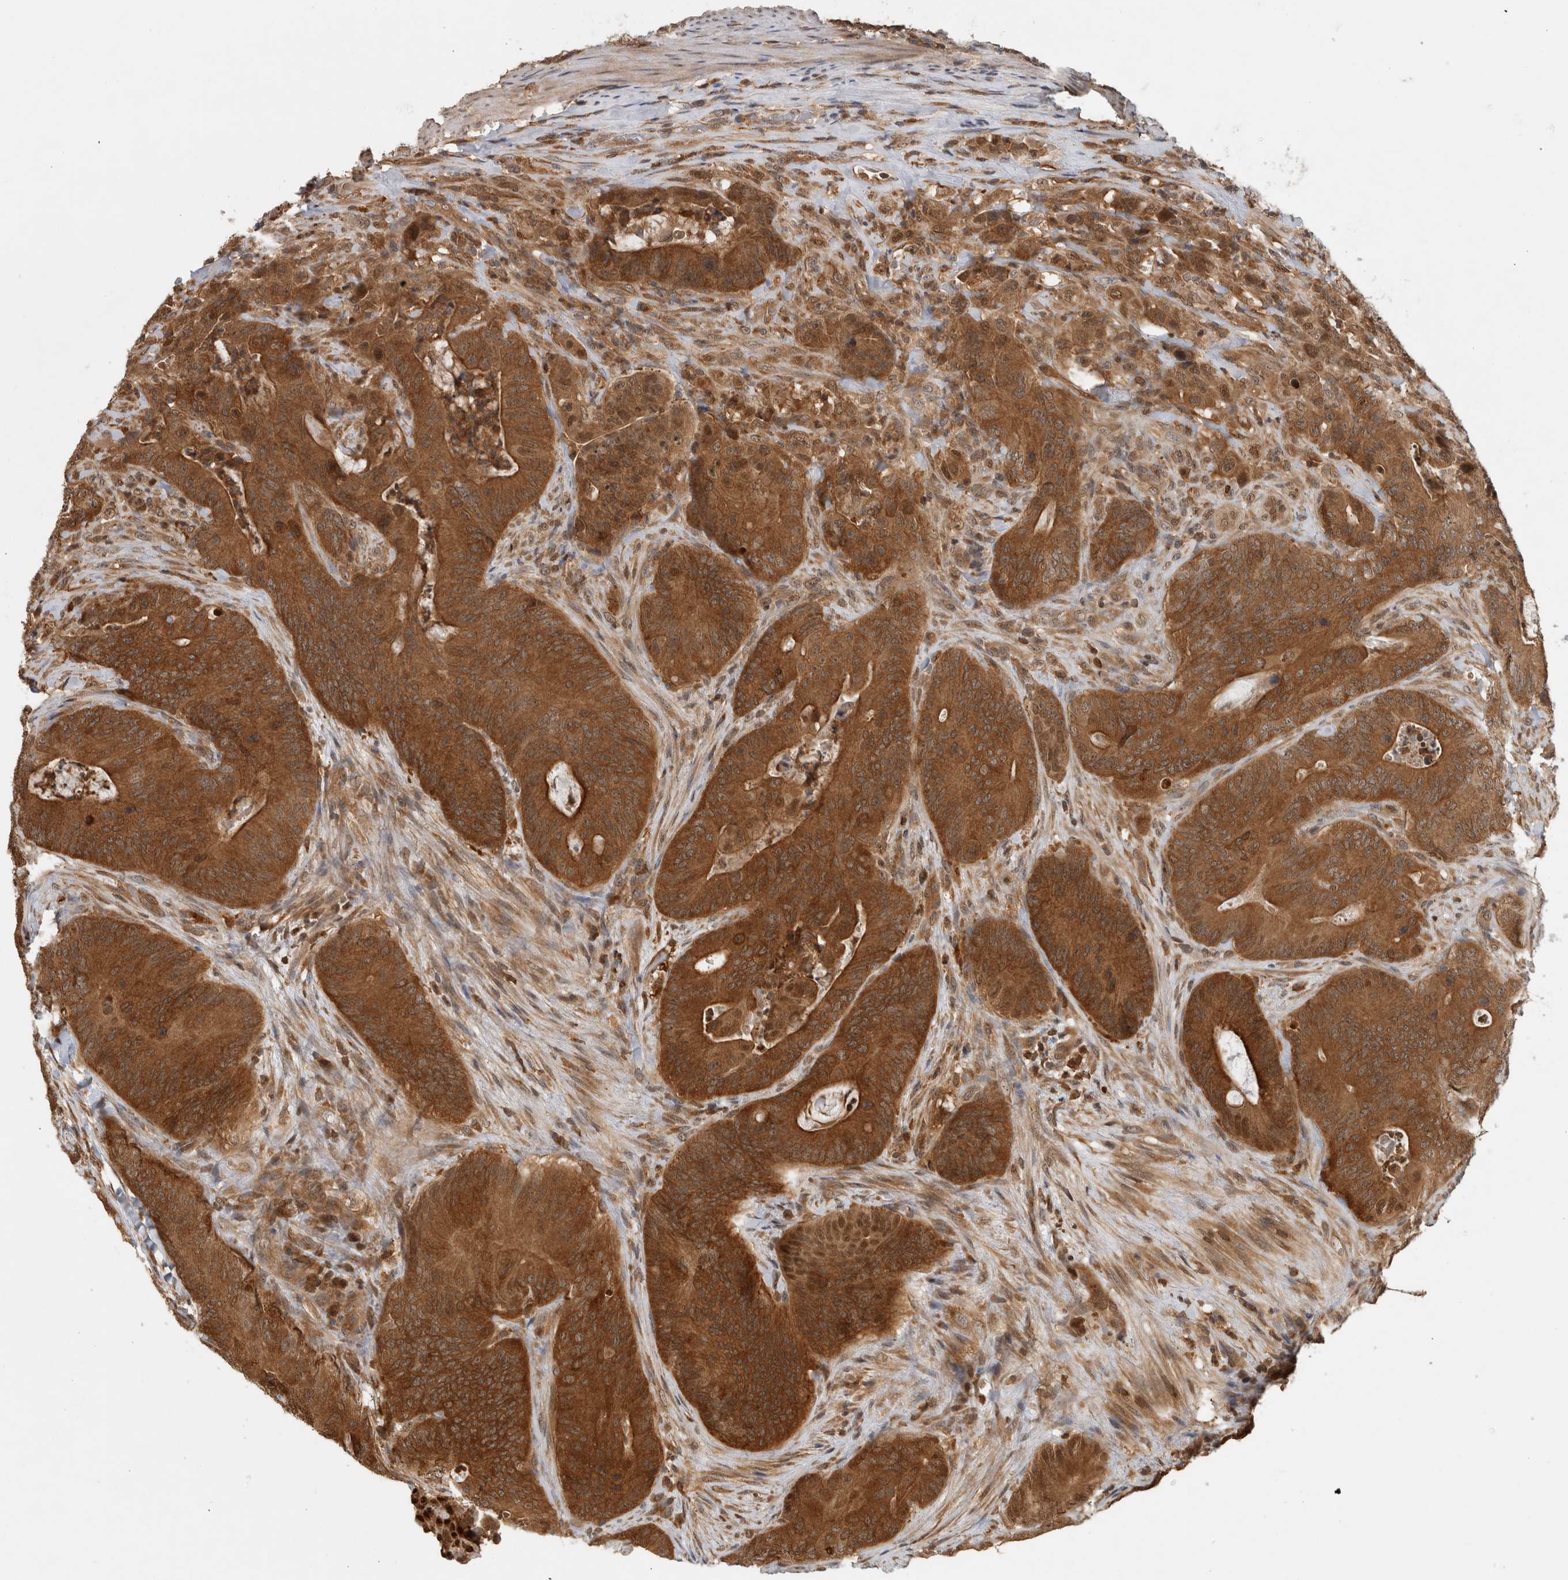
{"staining": {"intensity": "strong", "quantity": ">75%", "location": "cytoplasmic/membranous"}, "tissue": "colorectal cancer", "cell_type": "Tumor cells", "image_type": "cancer", "snomed": [{"axis": "morphology", "description": "Normal tissue, NOS"}, {"axis": "topography", "description": "Colon"}], "caption": "There is high levels of strong cytoplasmic/membranous staining in tumor cells of colorectal cancer, as demonstrated by immunohistochemical staining (brown color).", "gene": "ASTN2", "patient": {"sex": "female", "age": 82}}